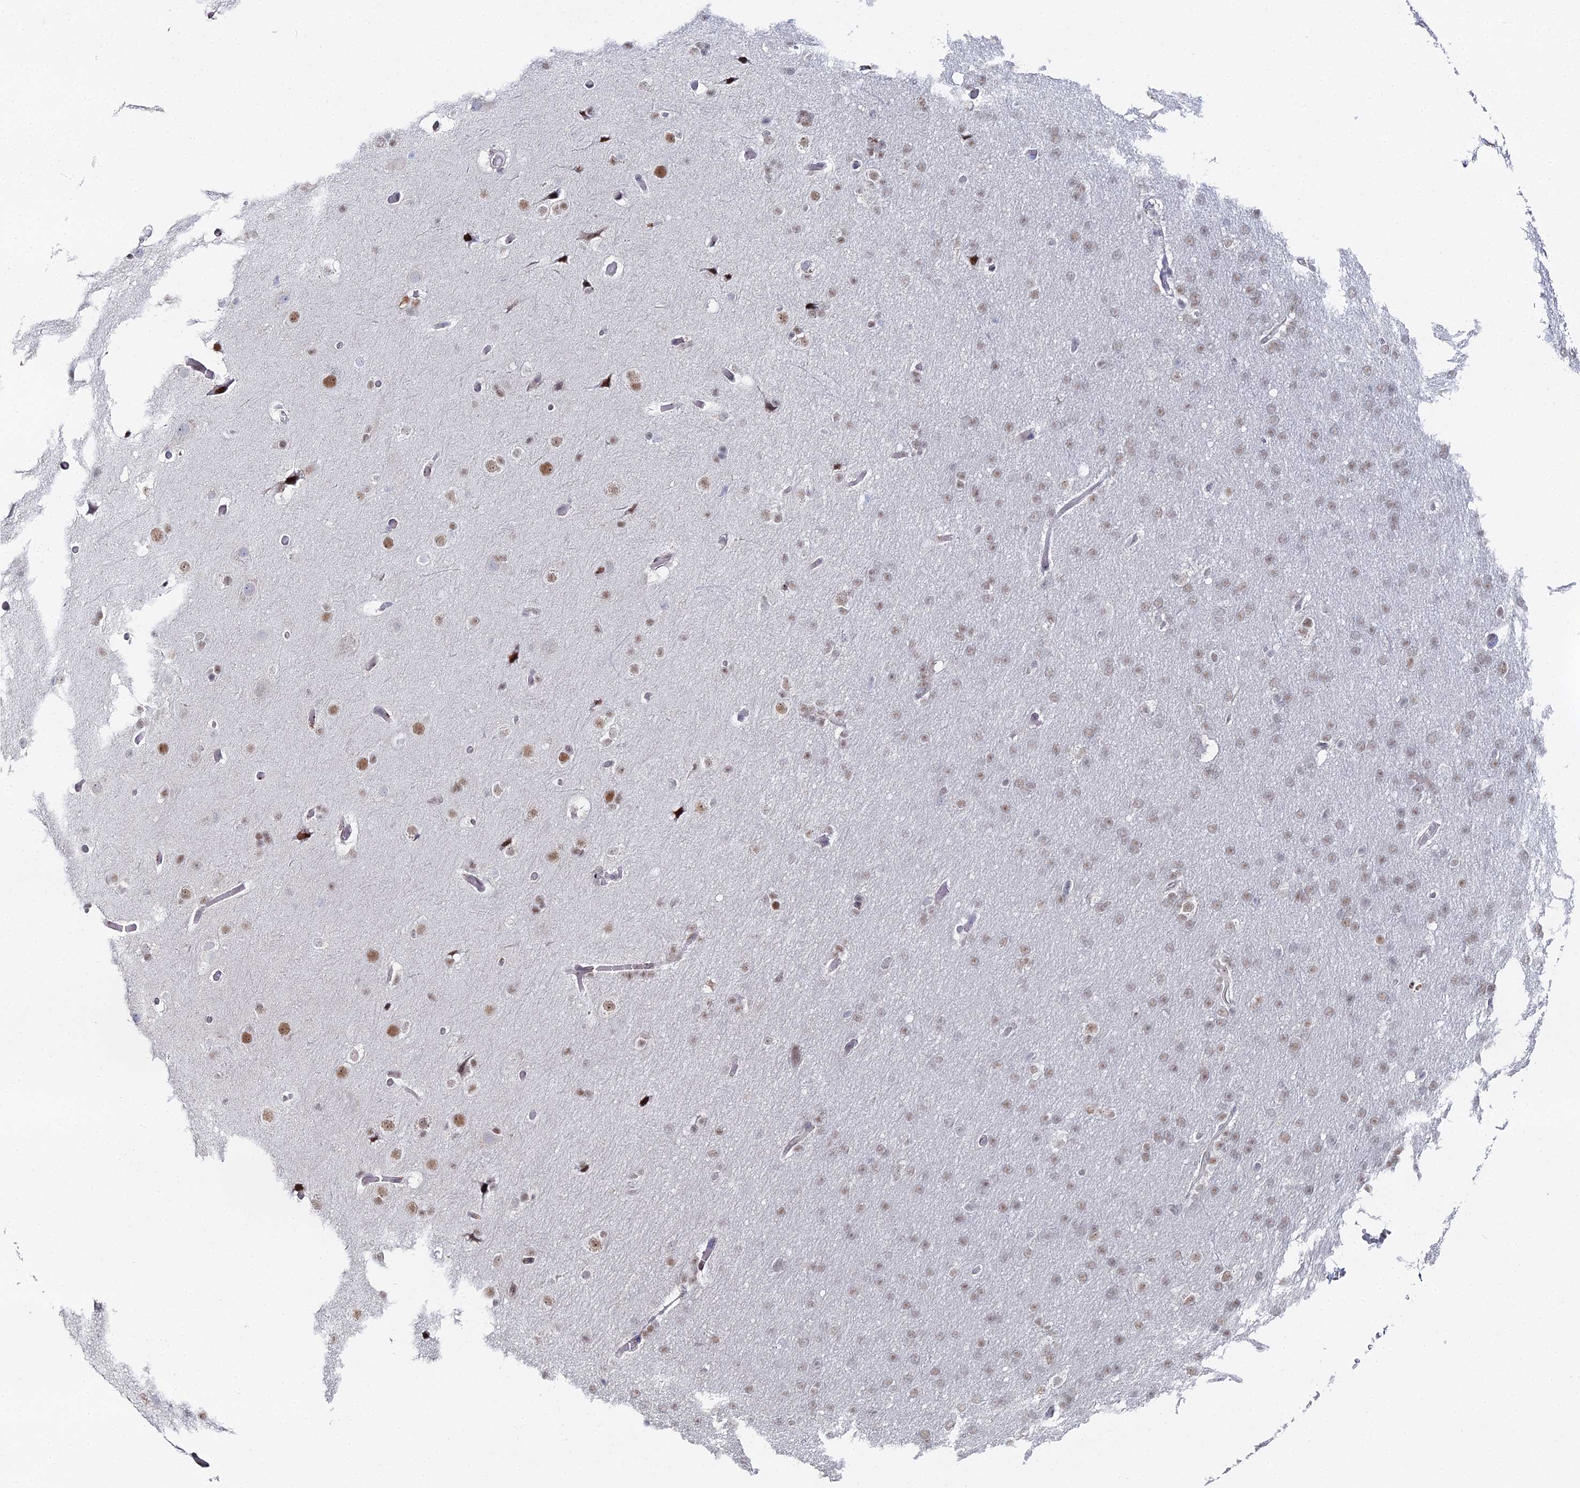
{"staining": {"intensity": "weak", "quantity": ">75%", "location": "nuclear"}, "tissue": "glioma", "cell_type": "Tumor cells", "image_type": "cancer", "snomed": [{"axis": "morphology", "description": "Glioma, malignant, High grade"}, {"axis": "topography", "description": "Cerebral cortex"}], "caption": "Protein expression analysis of malignant glioma (high-grade) demonstrates weak nuclear expression in approximately >75% of tumor cells.", "gene": "GSC2", "patient": {"sex": "female", "age": 36}}